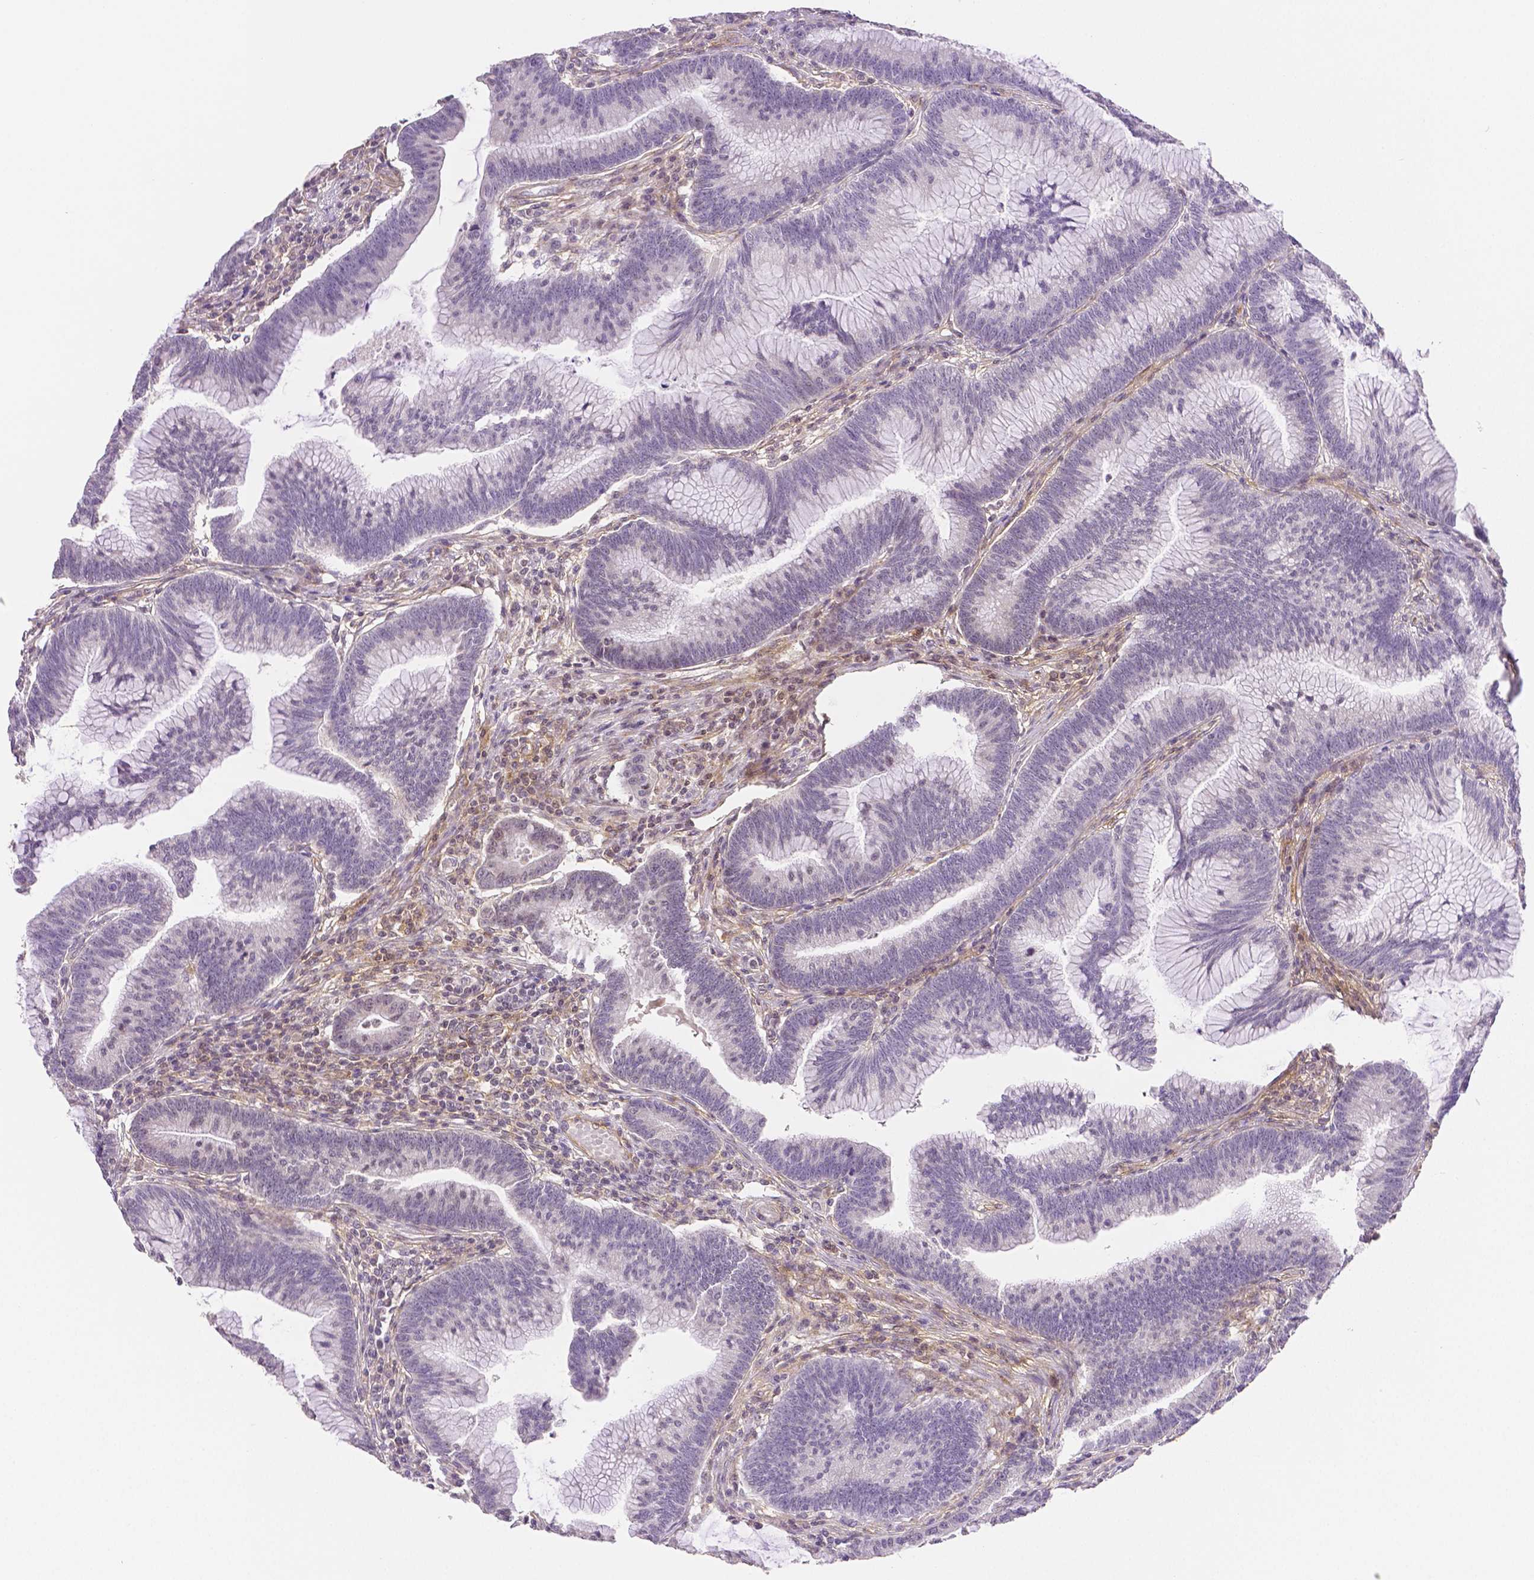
{"staining": {"intensity": "negative", "quantity": "none", "location": "none"}, "tissue": "colorectal cancer", "cell_type": "Tumor cells", "image_type": "cancer", "snomed": [{"axis": "morphology", "description": "Adenocarcinoma, NOS"}, {"axis": "topography", "description": "Colon"}], "caption": "There is no significant expression in tumor cells of colorectal cancer. The staining is performed using DAB brown chromogen with nuclei counter-stained in using hematoxylin.", "gene": "THY1", "patient": {"sex": "female", "age": 78}}